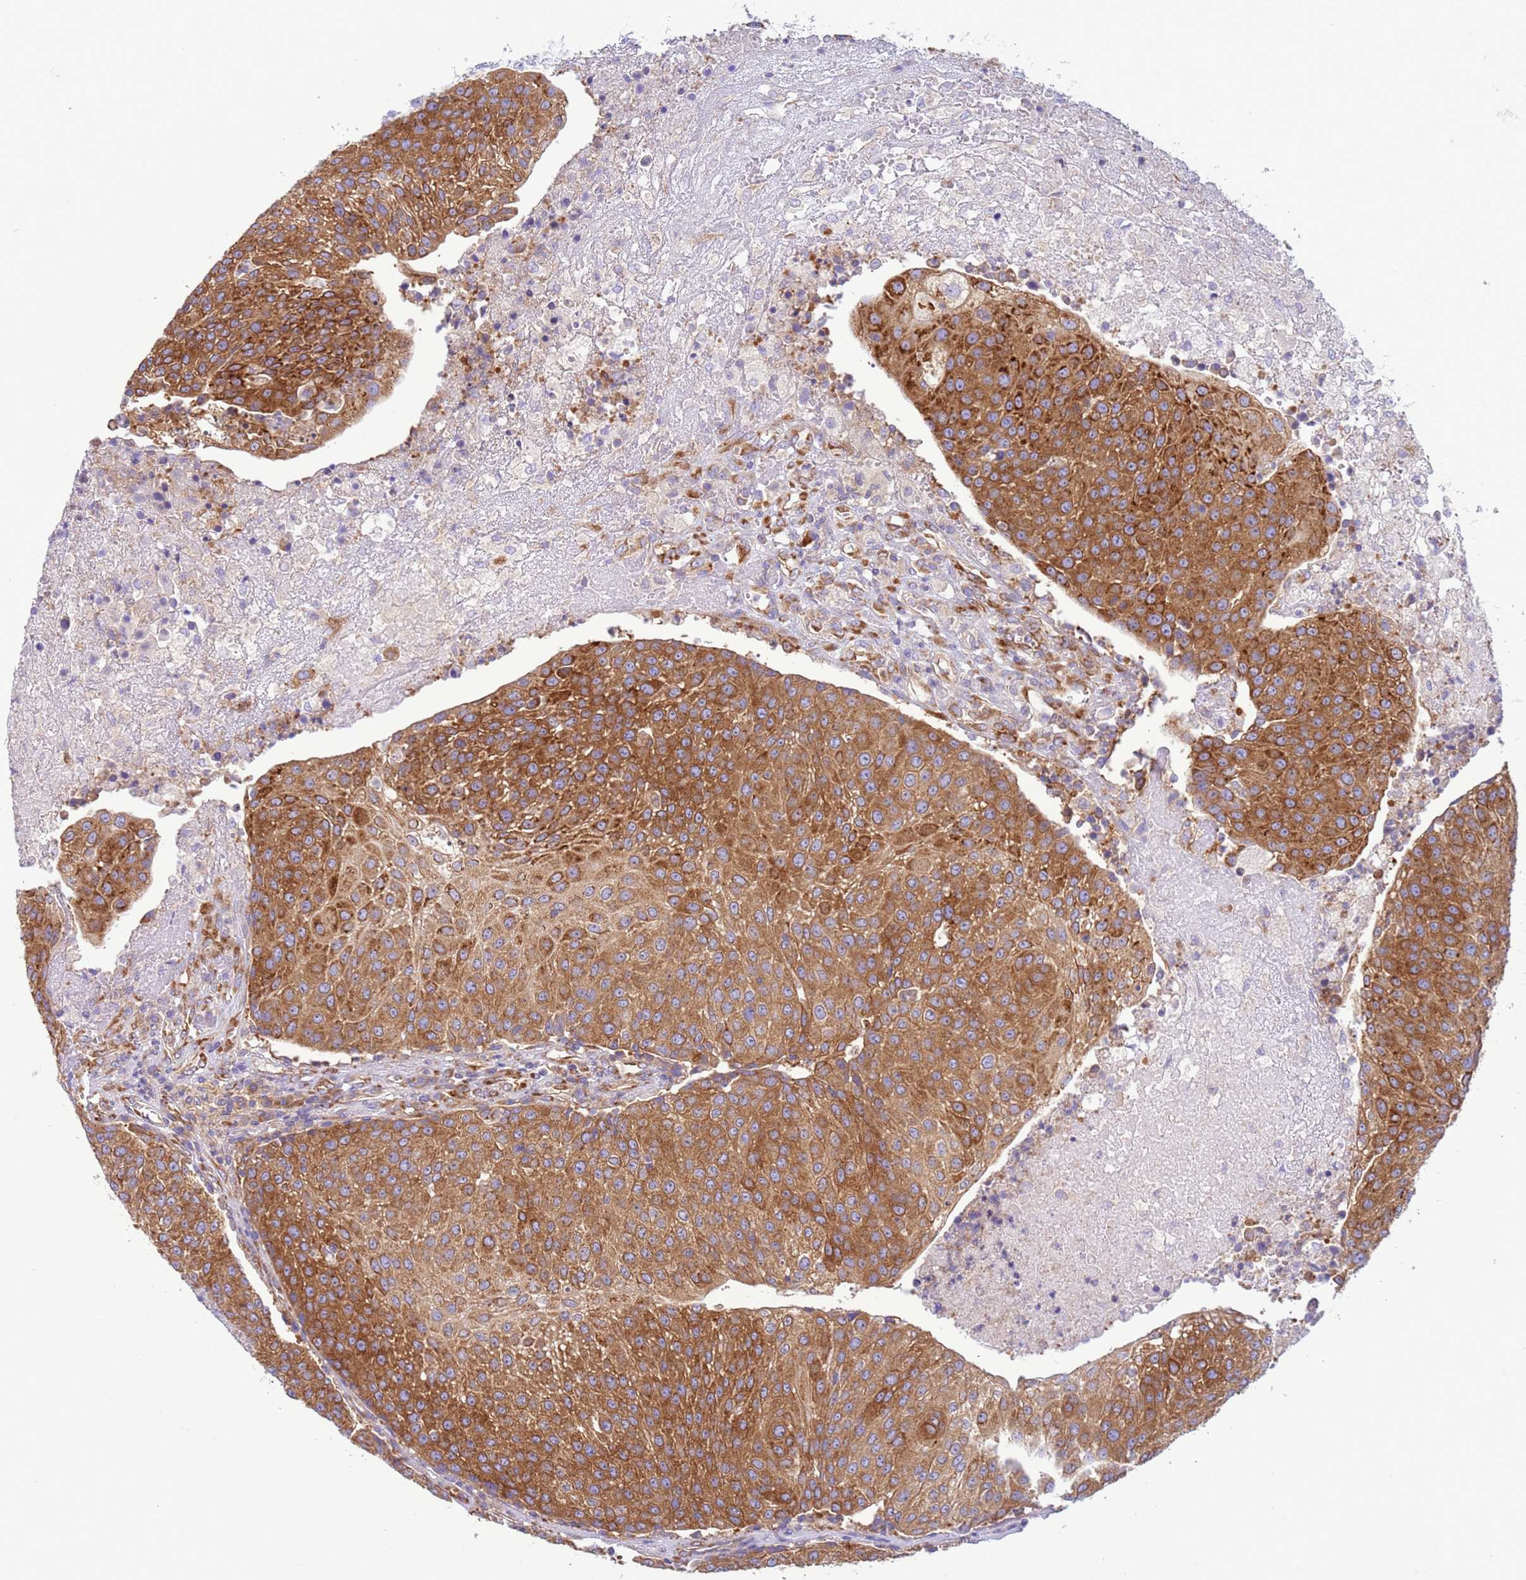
{"staining": {"intensity": "strong", "quantity": ">75%", "location": "cytoplasmic/membranous"}, "tissue": "urothelial cancer", "cell_type": "Tumor cells", "image_type": "cancer", "snomed": [{"axis": "morphology", "description": "Urothelial carcinoma, High grade"}, {"axis": "topography", "description": "Urinary bladder"}], "caption": "Urothelial cancer tissue reveals strong cytoplasmic/membranous staining in about >75% of tumor cells", "gene": "VARS1", "patient": {"sex": "female", "age": 85}}